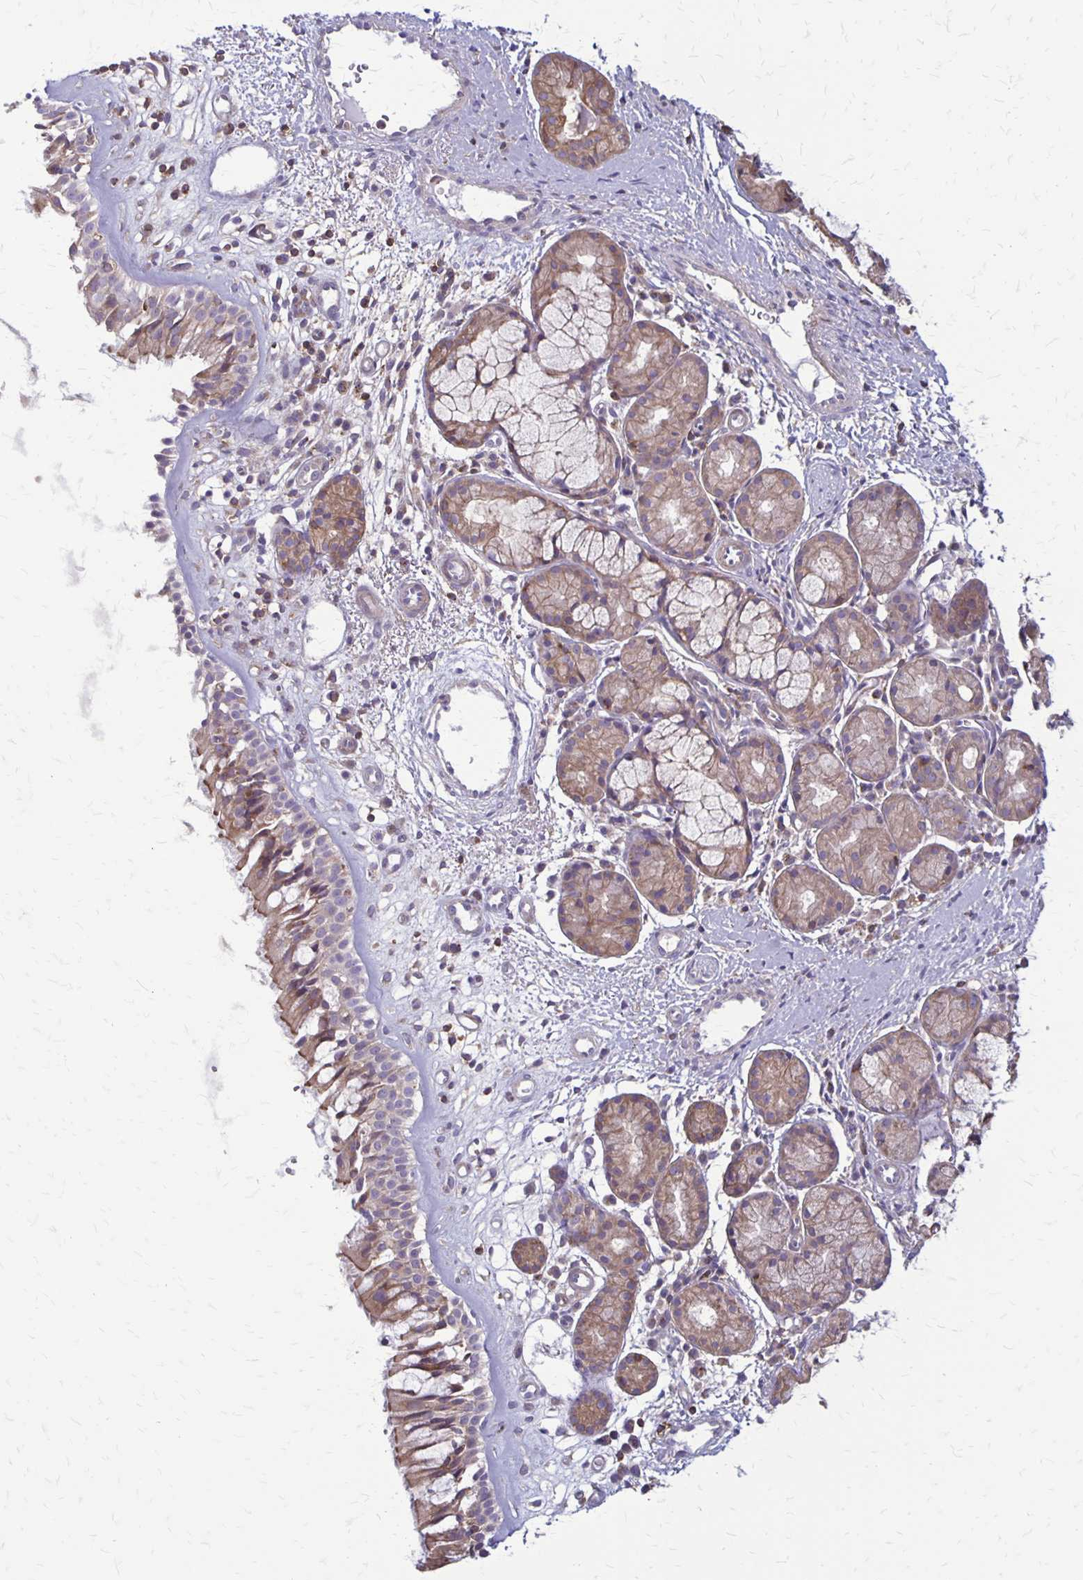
{"staining": {"intensity": "moderate", "quantity": "25%-75%", "location": "cytoplasmic/membranous"}, "tissue": "nasopharynx", "cell_type": "Respiratory epithelial cells", "image_type": "normal", "snomed": [{"axis": "morphology", "description": "Normal tissue, NOS"}, {"axis": "topography", "description": "Nasopharynx"}], "caption": "Protein expression analysis of normal nasopharynx exhibits moderate cytoplasmic/membranous staining in approximately 25%-75% of respiratory epithelial cells.", "gene": "SEPTIN5", "patient": {"sex": "male", "age": 65}}